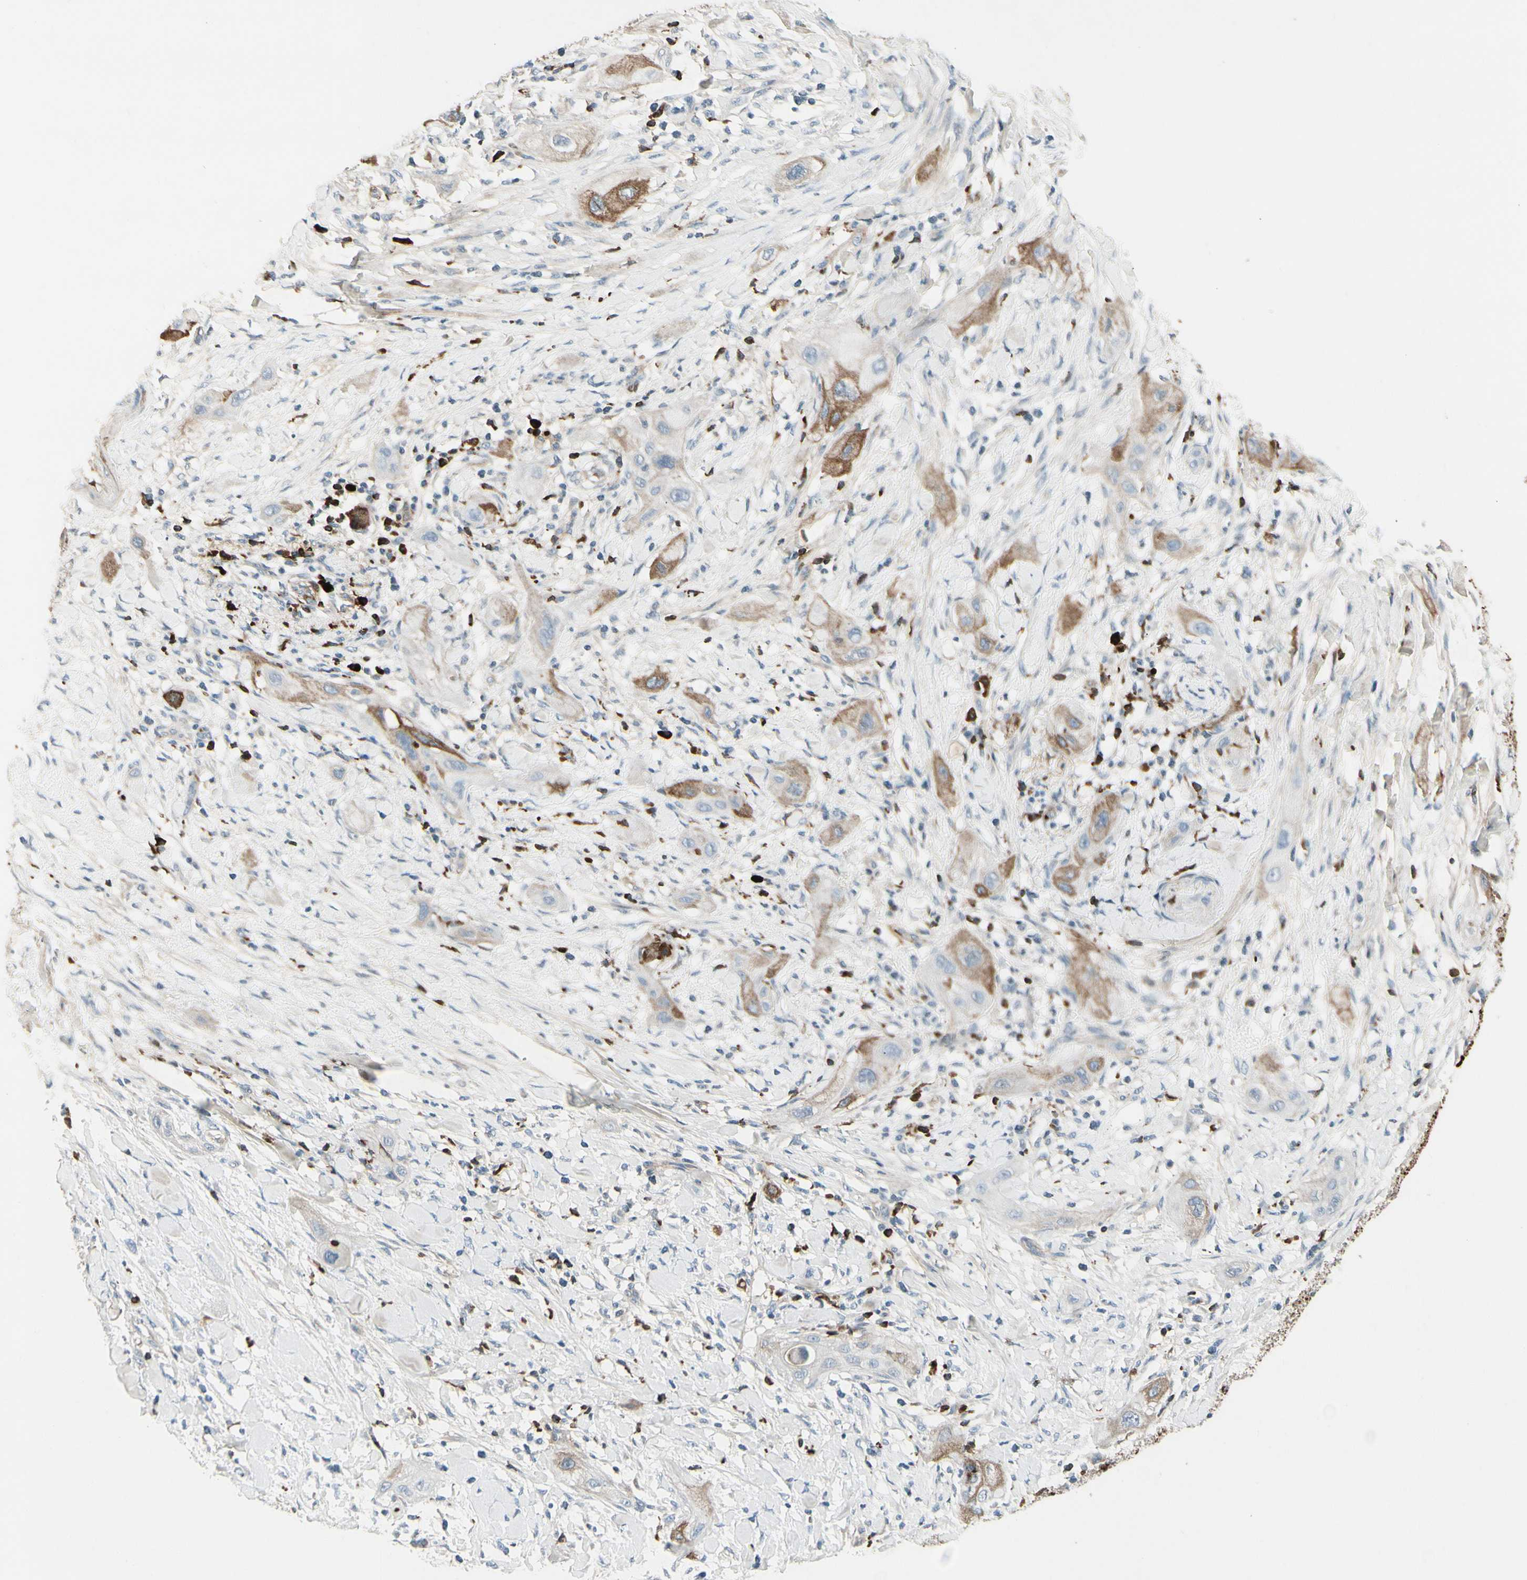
{"staining": {"intensity": "moderate", "quantity": "25%-75%", "location": "cytoplasmic/membranous"}, "tissue": "lung cancer", "cell_type": "Tumor cells", "image_type": "cancer", "snomed": [{"axis": "morphology", "description": "Squamous cell carcinoma, NOS"}, {"axis": "topography", "description": "Lung"}], "caption": "The micrograph displays immunohistochemical staining of lung squamous cell carcinoma. There is moderate cytoplasmic/membranous positivity is appreciated in about 25%-75% of tumor cells.", "gene": "IGHG1", "patient": {"sex": "female", "age": 47}}